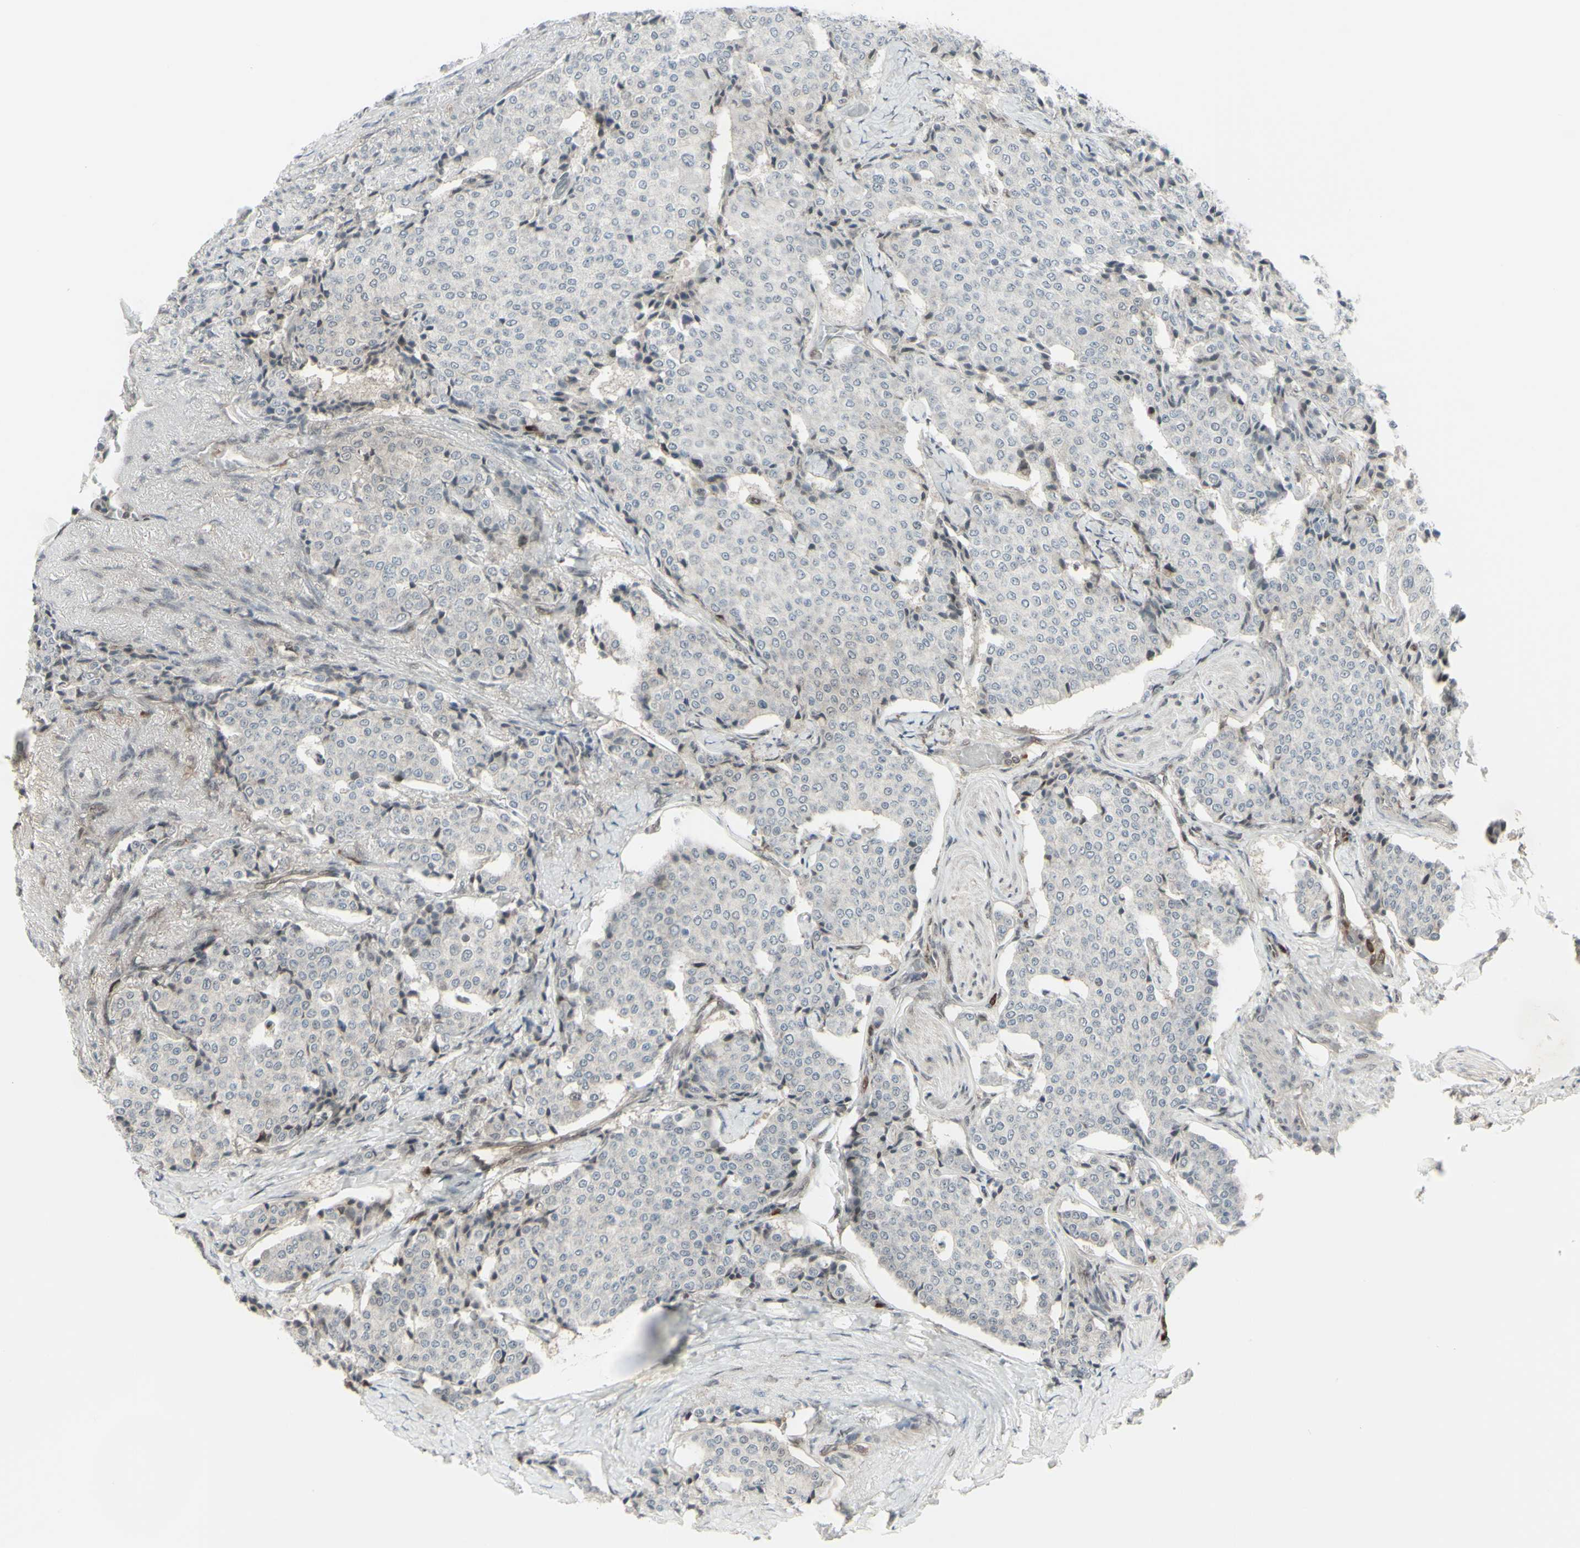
{"staining": {"intensity": "negative", "quantity": "none", "location": "none"}, "tissue": "carcinoid", "cell_type": "Tumor cells", "image_type": "cancer", "snomed": [{"axis": "morphology", "description": "Carcinoid, malignant, NOS"}, {"axis": "topography", "description": "Colon"}], "caption": "This is an immunohistochemistry (IHC) image of human carcinoid (malignant). There is no staining in tumor cells.", "gene": "CD33", "patient": {"sex": "female", "age": 61}}